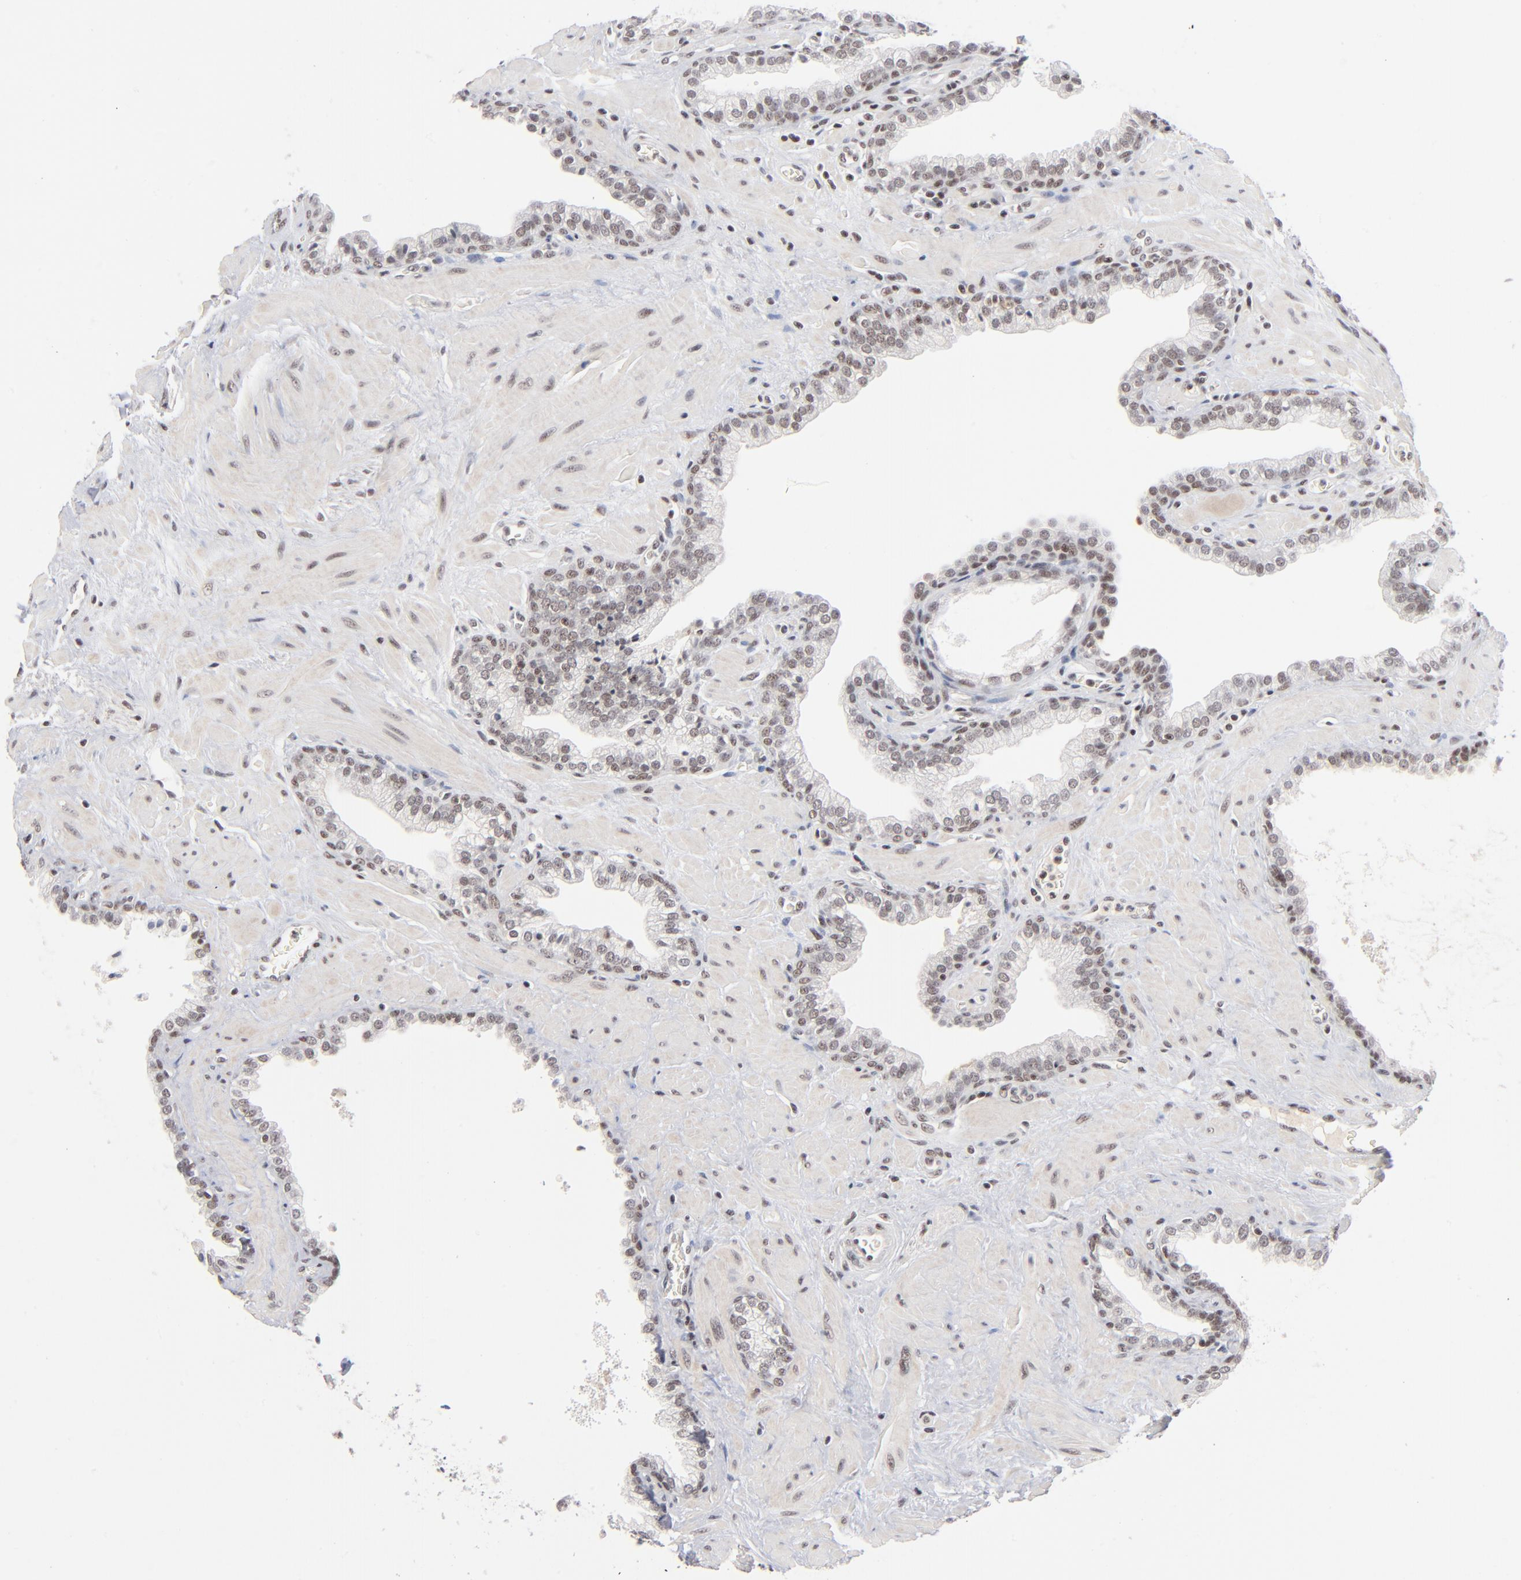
{"staining": {"intensity": "weak", "quantity": ">75%", "location": "nuclear"}, "tissue": "prostate", "cell_type": "Glandular cells", "image_type": "normal", "snomed": [{"axis": "morphology", "description": "Normal tissue, NOS"}, {"axis": "topography", "description": "Prostate"}], "caption": "Immunohistochemical staining of benign prostate displays >75% levels of weak nuclear protein expression in about >75% of glandular cells. Nuclei are stained in blue.", "gene": "ZNF143", "patient": {"sex": "male", "age": 60}}